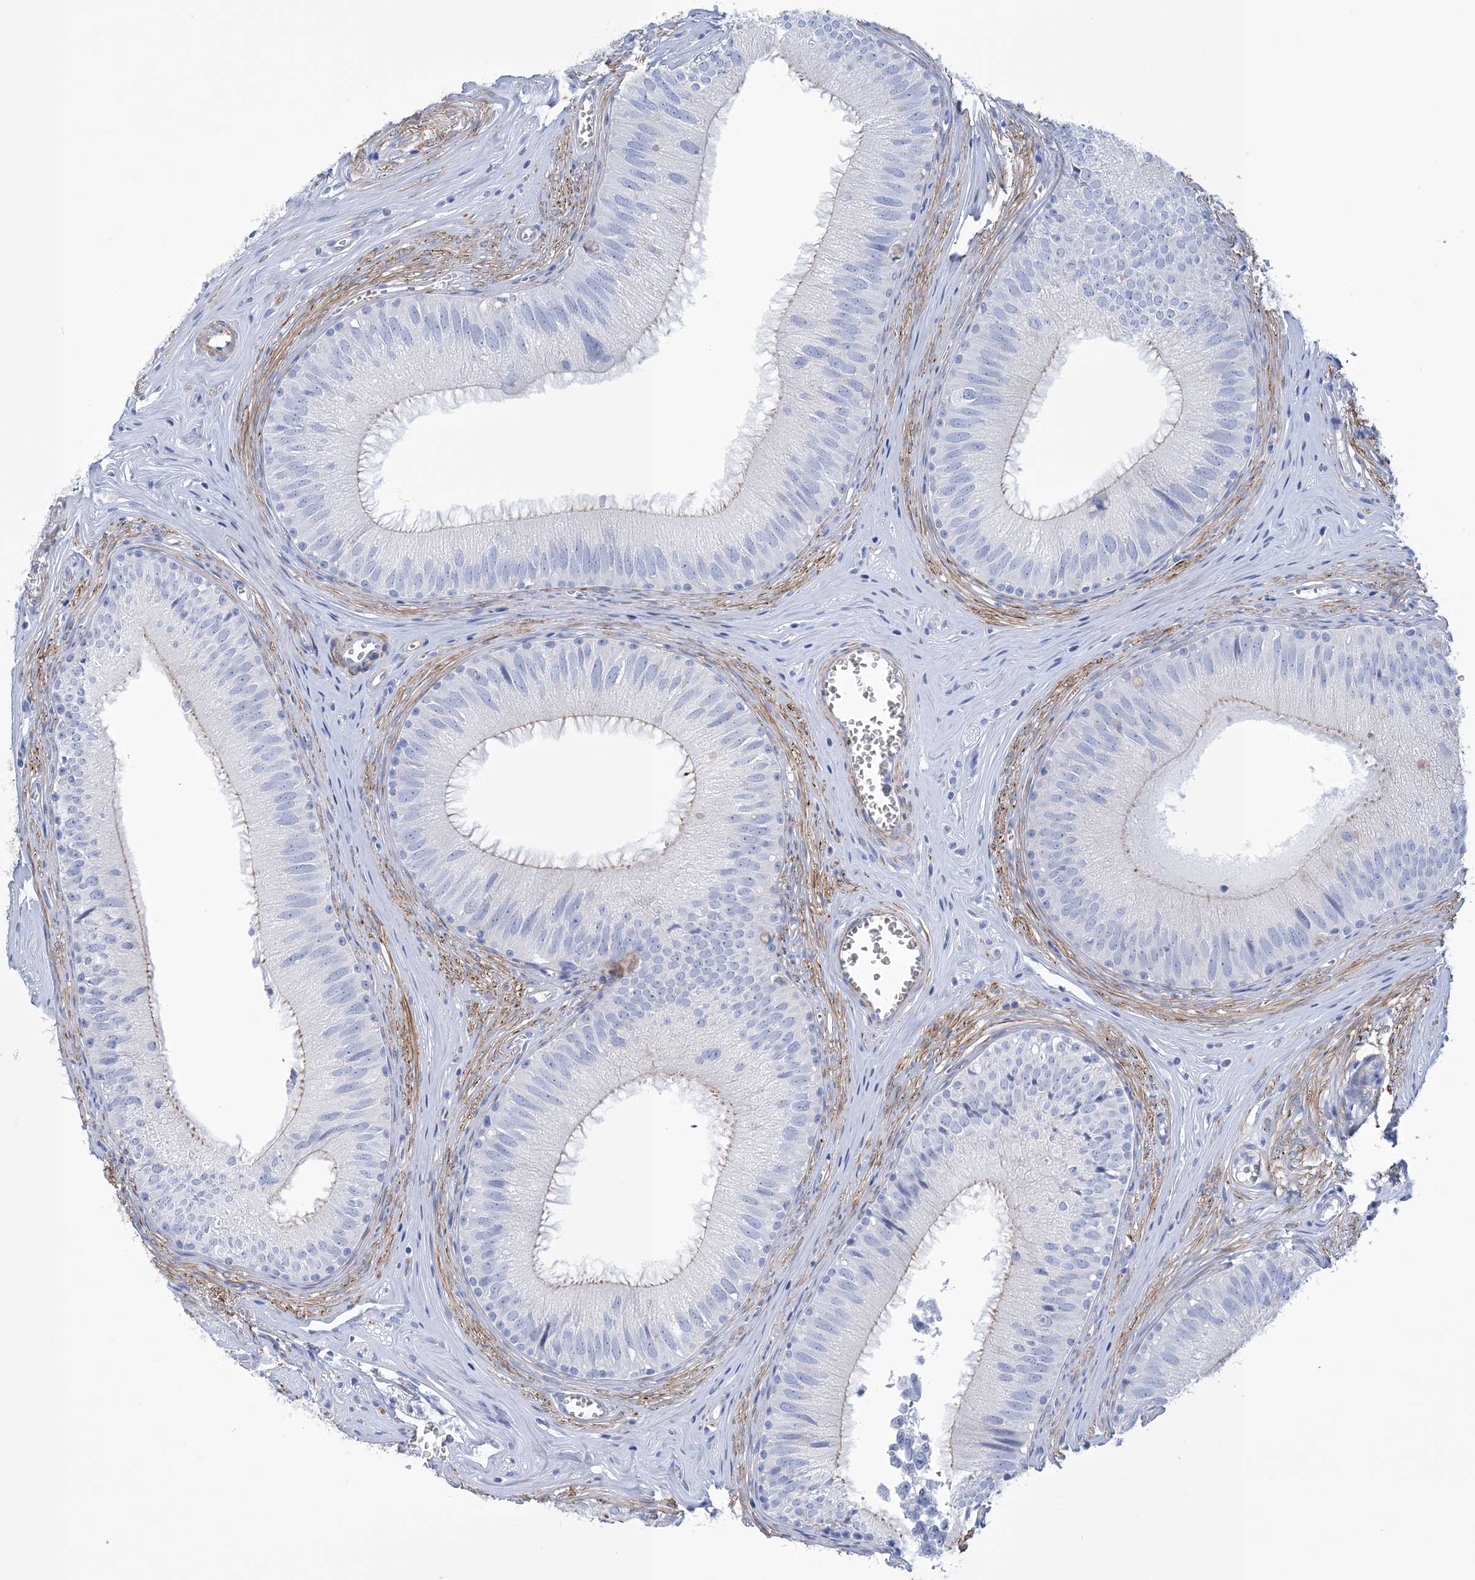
{"staining": {"intensity": "moderate", "quantity": "<25%", "location": "cytoplasmic/membranous"}, "tissue": "epididymis", "cell_type": "Glandular cells", "image_type": "normal", "snomed": [{"axis": "morphology", "description": "Normal tissue, NOS"}, {"axis": "topography", "description": "Epididymis"}], "caption": "Immunohistochemical staining of normal epididymis shows low levels of moderate cytoplasmic/membranous staining in about <25% of glandular cells.", "gene": "WDR74", "patient": {"sex": "male", "age": 36}}